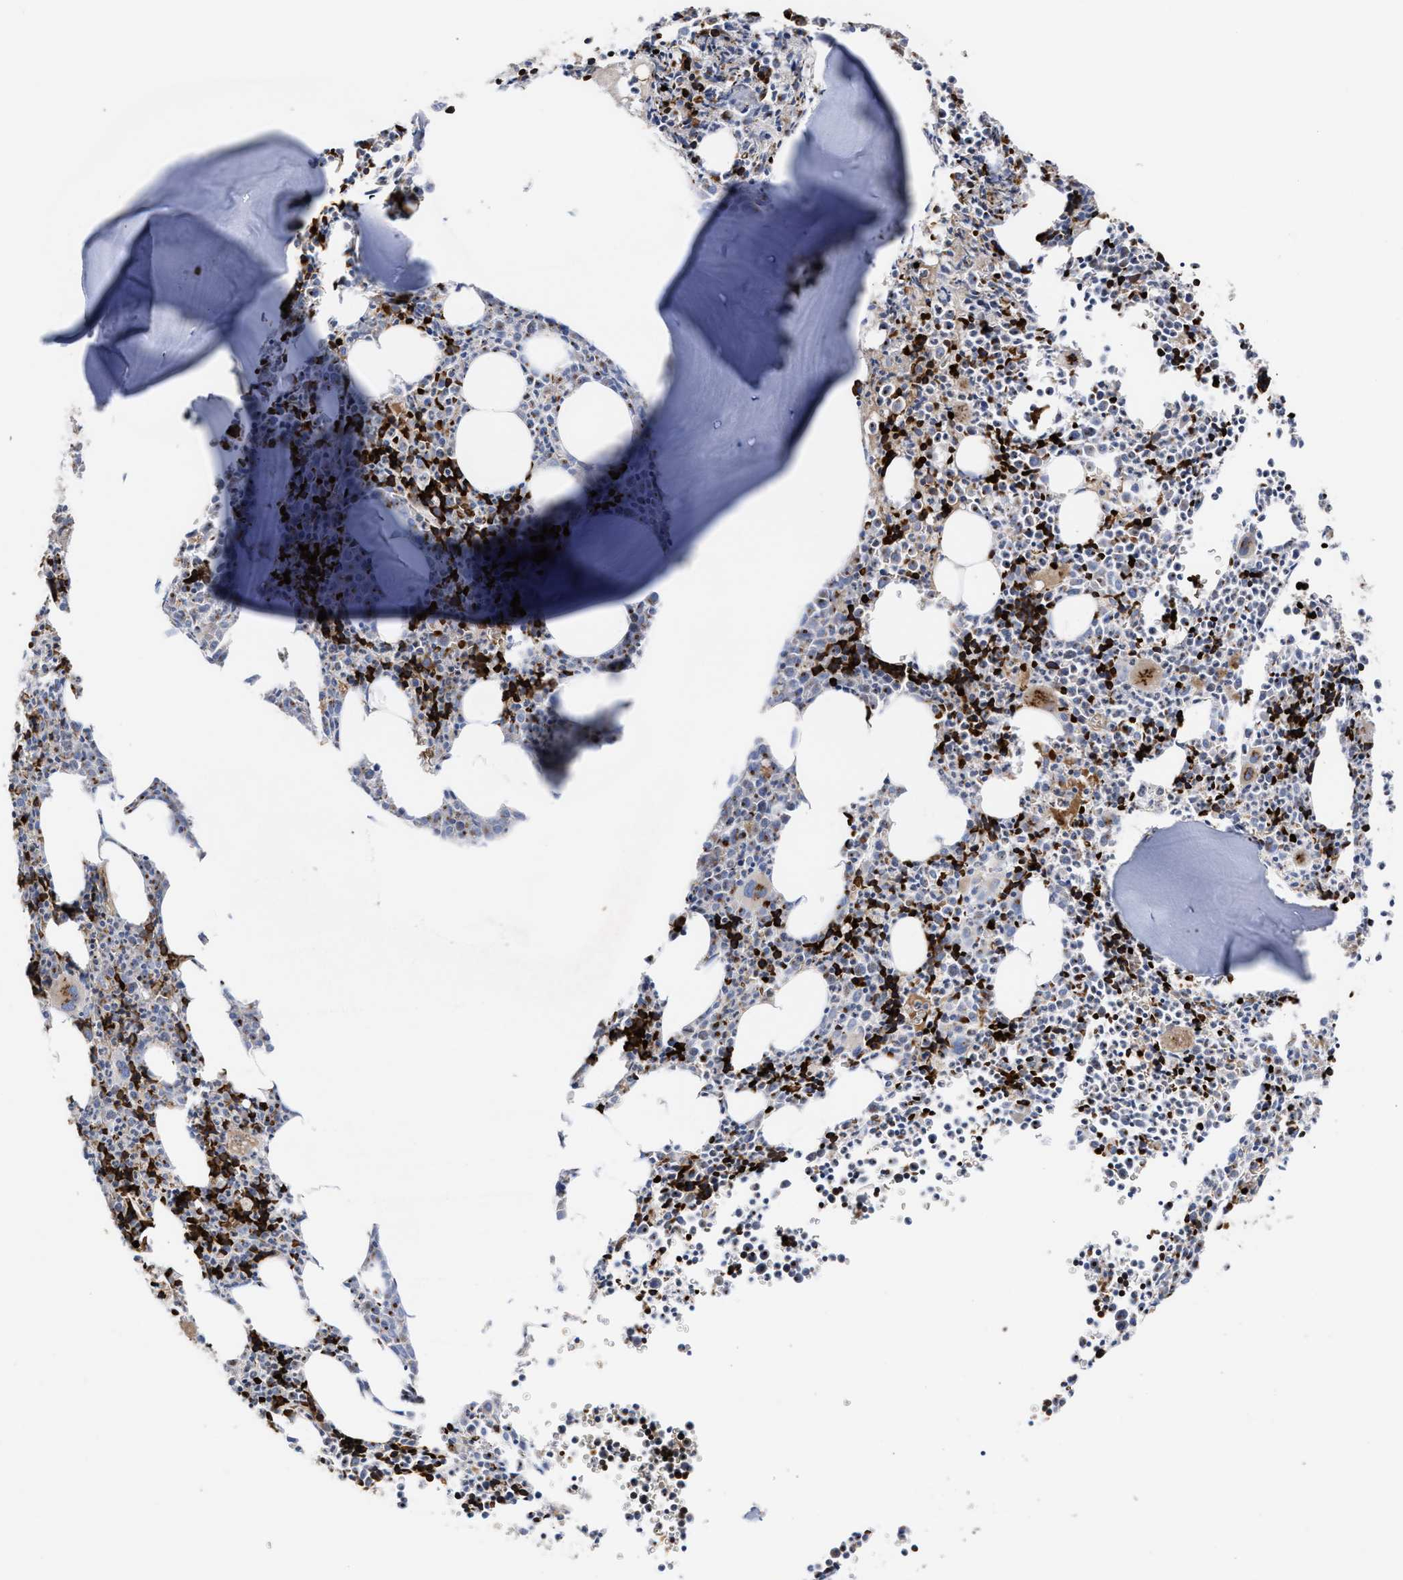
{"staining": {"intensity": "strong", "quantity": "25%-75%", "location": "cytoplasmic/membranous"}, "tissue": "bone marrow", "cell_type": "Hematopoietic cells", "image_type": "normal", "snomed": [{"axis": "morphology", "description": "Normal tissue, NOS"}, {"axis": "morphology", "description": "Inflammation, NOS"}, {"axis": "topography", "description": "Bone marrow"}], "caption": "Bone marrow stained with a brown dye reveals strong cytoplasmic/membranous positive positivity in approximately 25%-75% of hematopoietic cells.", "gene": "CCL2", "patient": {"sex": "male", "age": 31}}